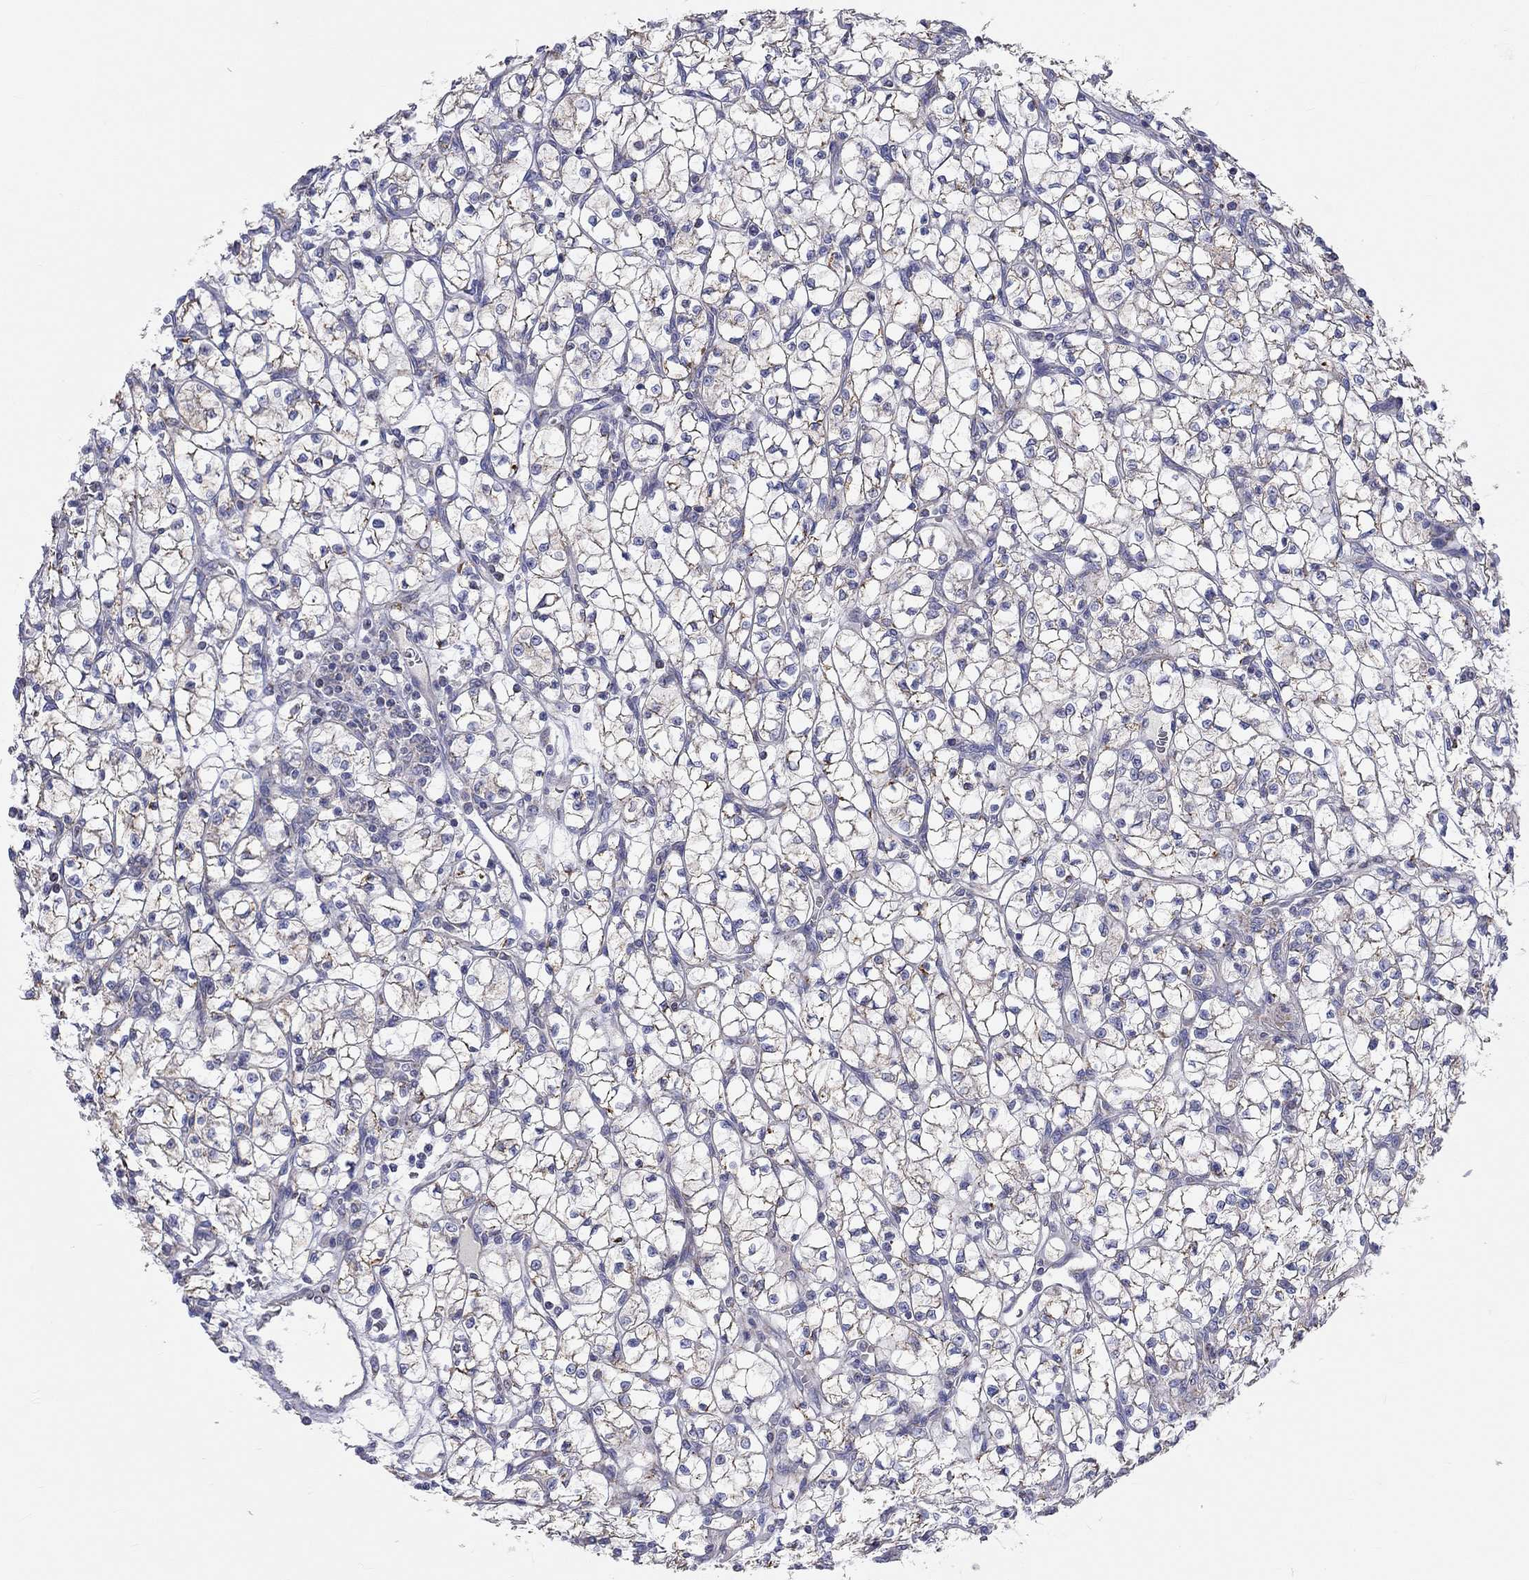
{"staining": {"intensity": "negative", "quantity": "none", "location": "none"}, "tissue": "renal cancer", "cell_type": "Tumor cells", "image_type": "cancer", "snomed": [{"axis": "morphology", "description": "Adenocarcinoma, NOS"}, {"axis": "topography", "description": "Kidney"}], "caption": "This histopathology image is of renal adenocarcinoma stained with immunohistochemistry to label a protein in brown with the nuclei are counter-stained blue. There is no staining in tumor cells.", "gene": "RCAN1", "patient": {"sex": "female", "age": 64}}